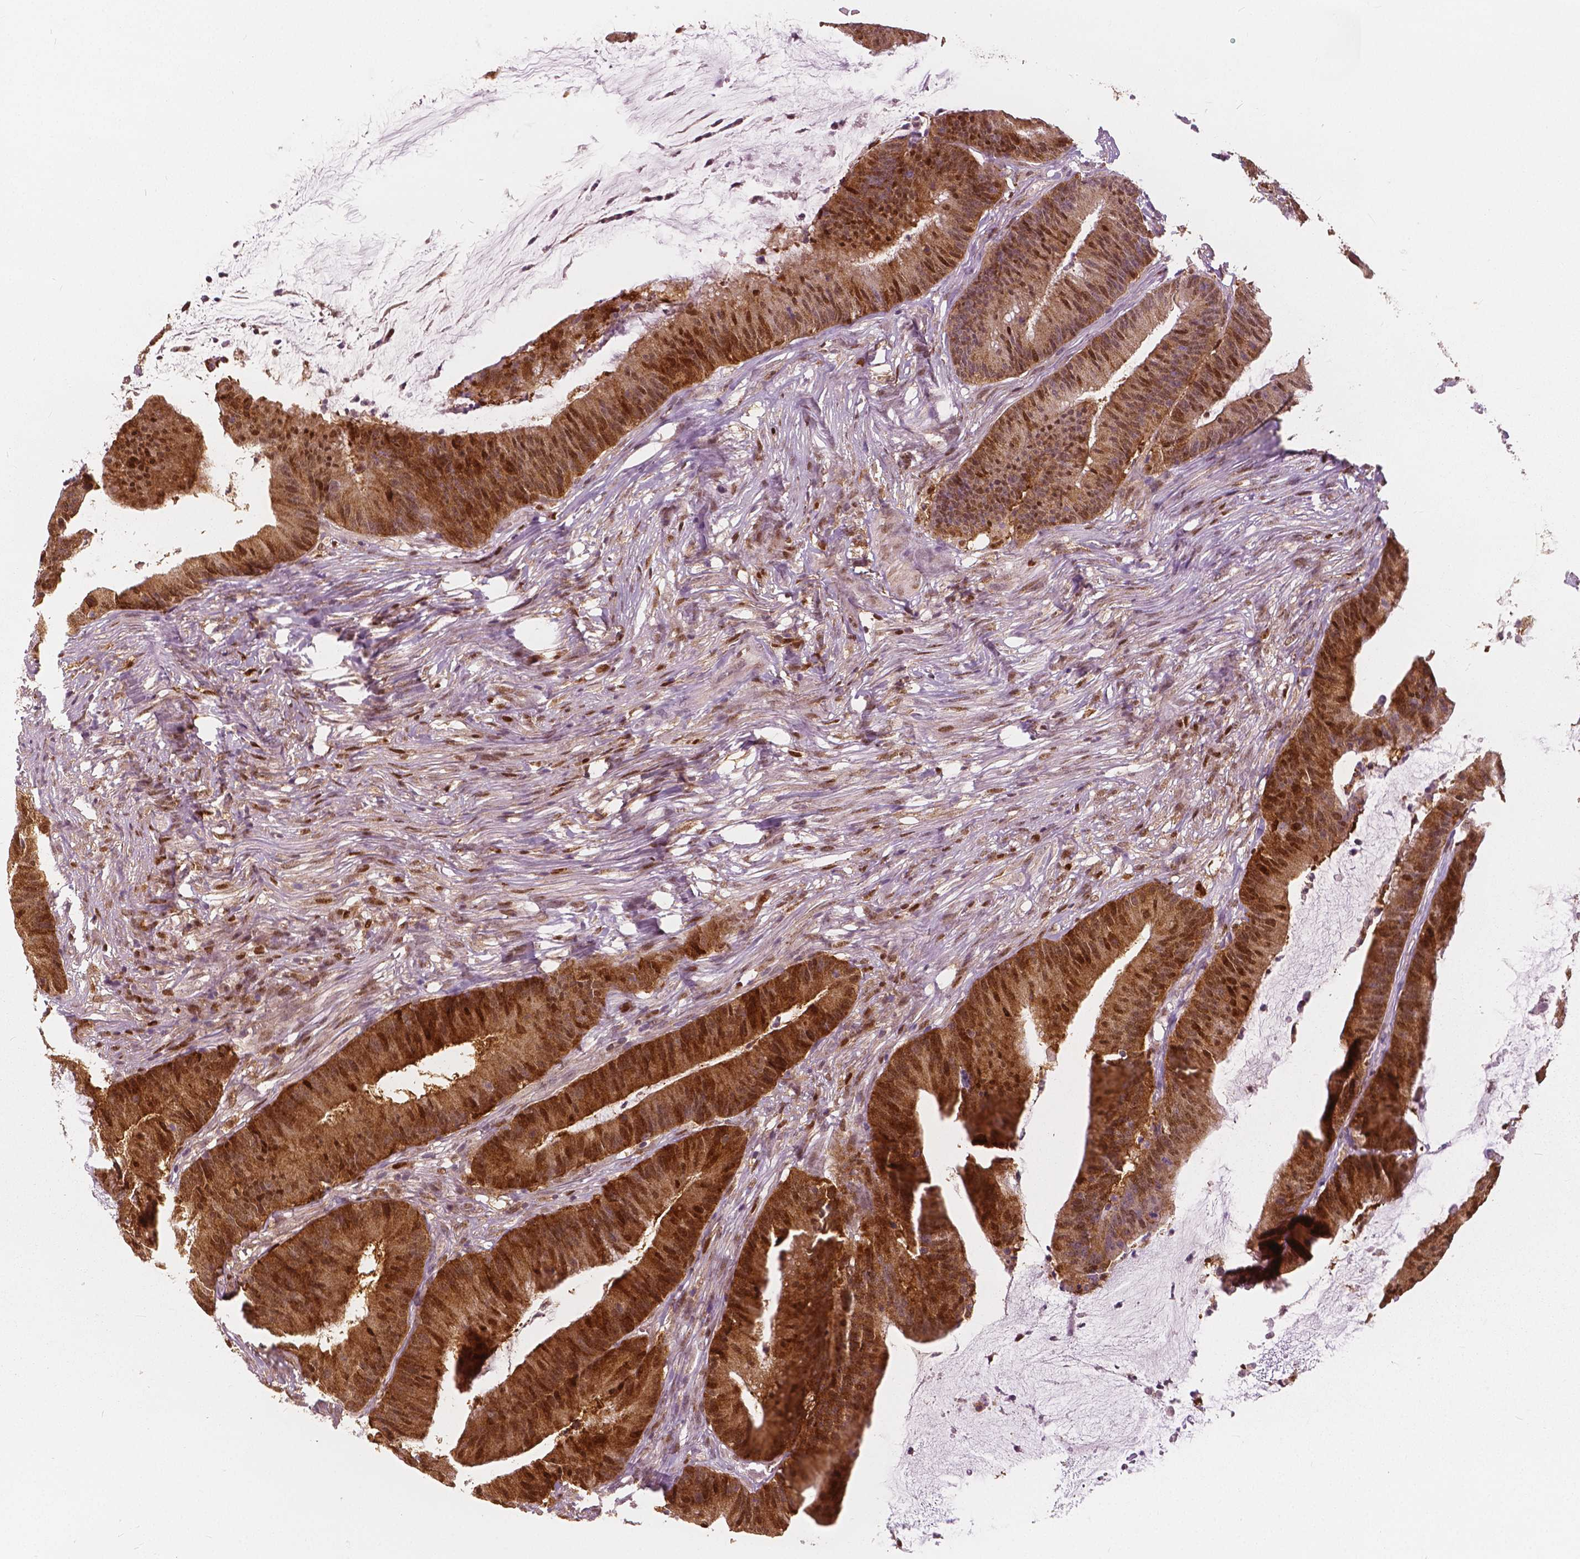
{"staining": {"intensity": "strong", "quantity": ">75%", "location": "cytoplasmic/membranous,nuclear"}, "tissue": "colorectal cancer", "cell_type": "Tumor cells", "image_type": "cancer", "snomed": [{"axis": "morphology", "description": "Adenocarcinoma, NOS"}, {"axis": "topography", "description": "Colon"}], "caption": "Protein expression analysis of adenocarcinoma (colorectal) reveals strong cytoplasmic/membranous and nuclear positivity in about >75% of tumor cells.", "gene": "SQSTM1", "patient": {"sex": "female", "age": 78}}